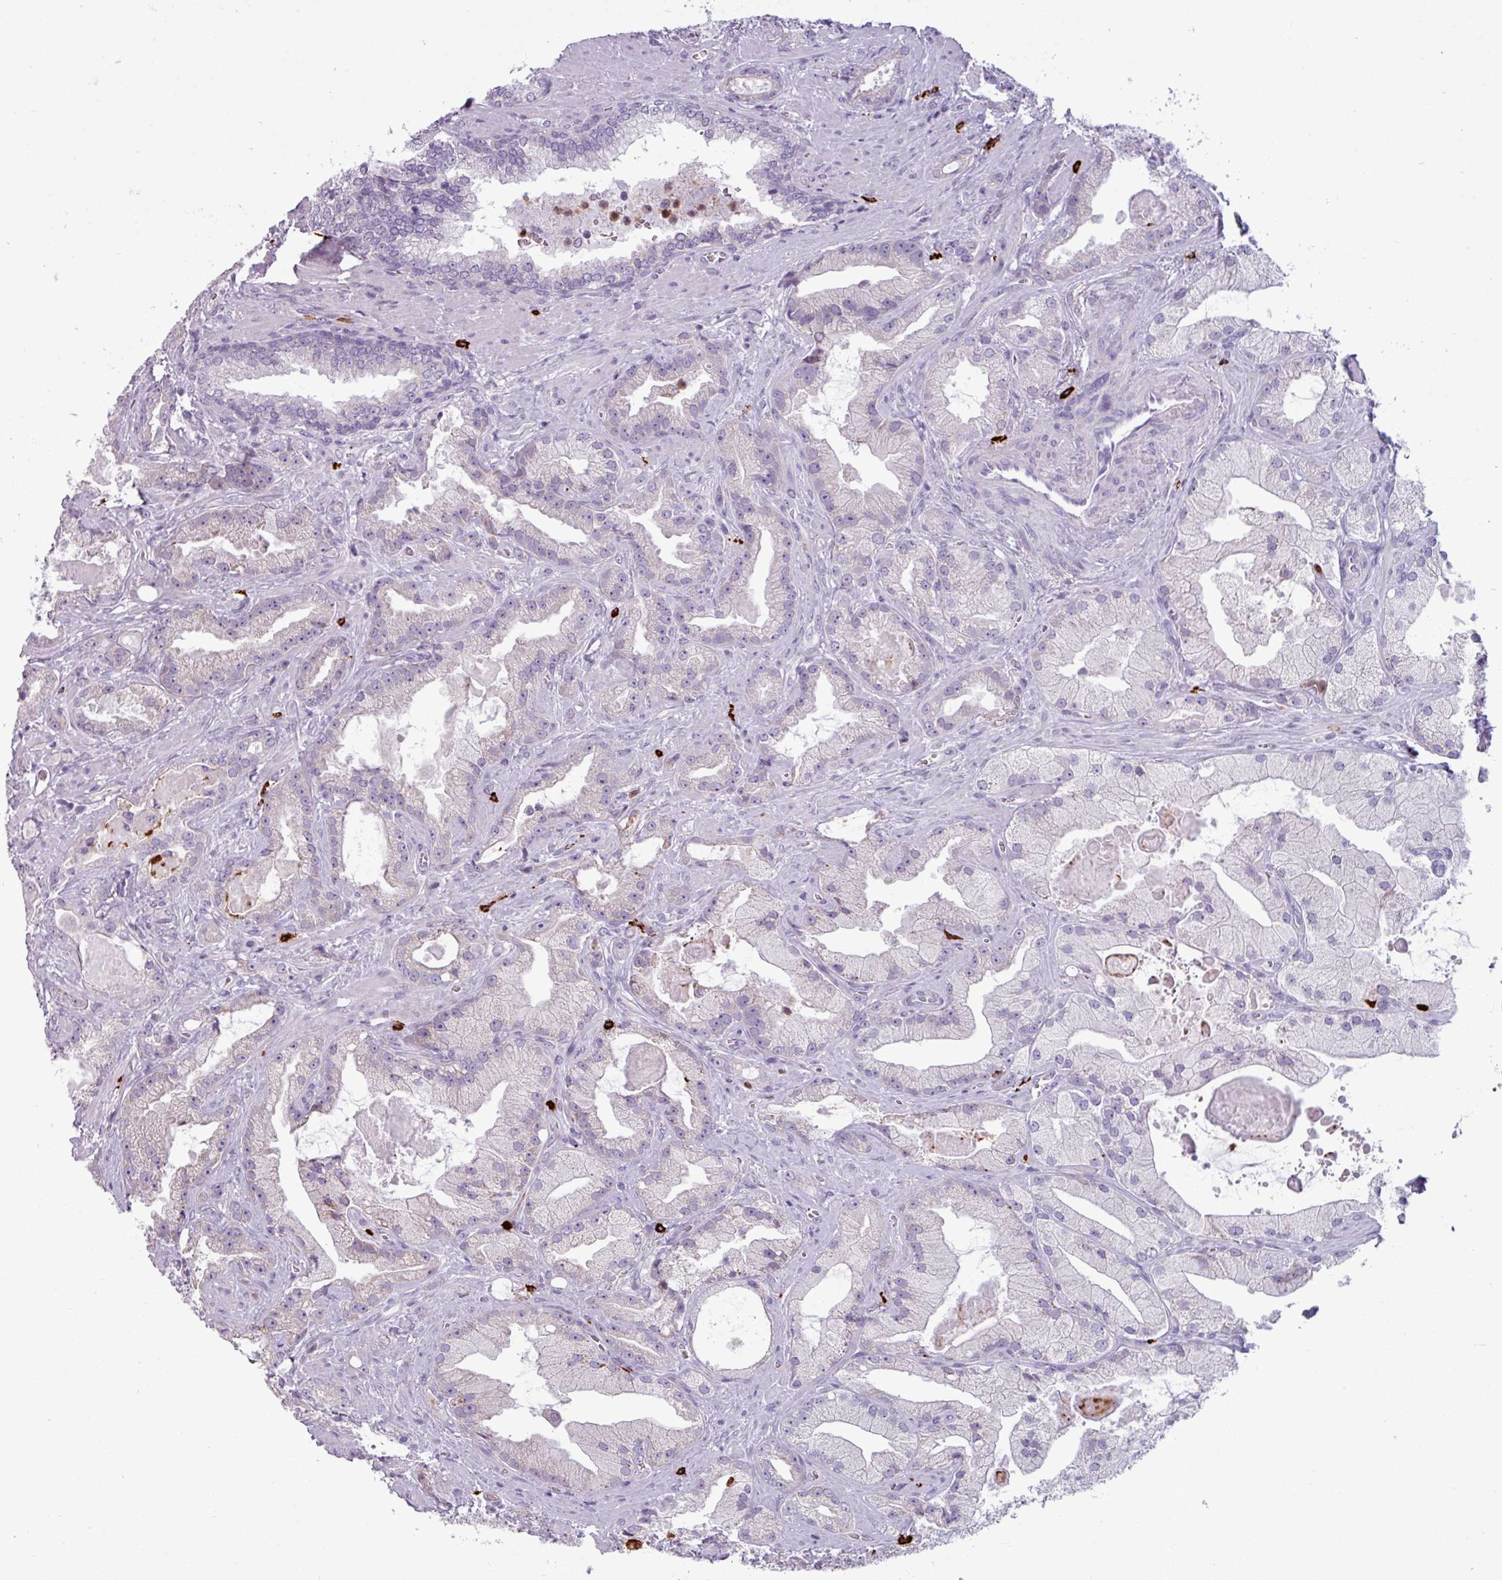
{"staining": {"intensity": "negative", "quantity": "none", "location": "none"}, "tissue": "prostate cancer", "cell_type": "Tumor cells", "image_type": "cancer", "snomed": [{"axis": "morphology", "description": "Adenocarcinoma, High grade"}, {"axis": "topography", "description": "Prostate"}], "caption": "Immunohistochemistry histopathology image of neoplastic tissue: human prostate adenocarcinoma (high-grade) stained with DAB (3,3'-diaminobenzidine) demonstrates no significant protein staining in tumor cells.", "gene": "TRIM39", "patient": {"sex": "male", "age": 68}}